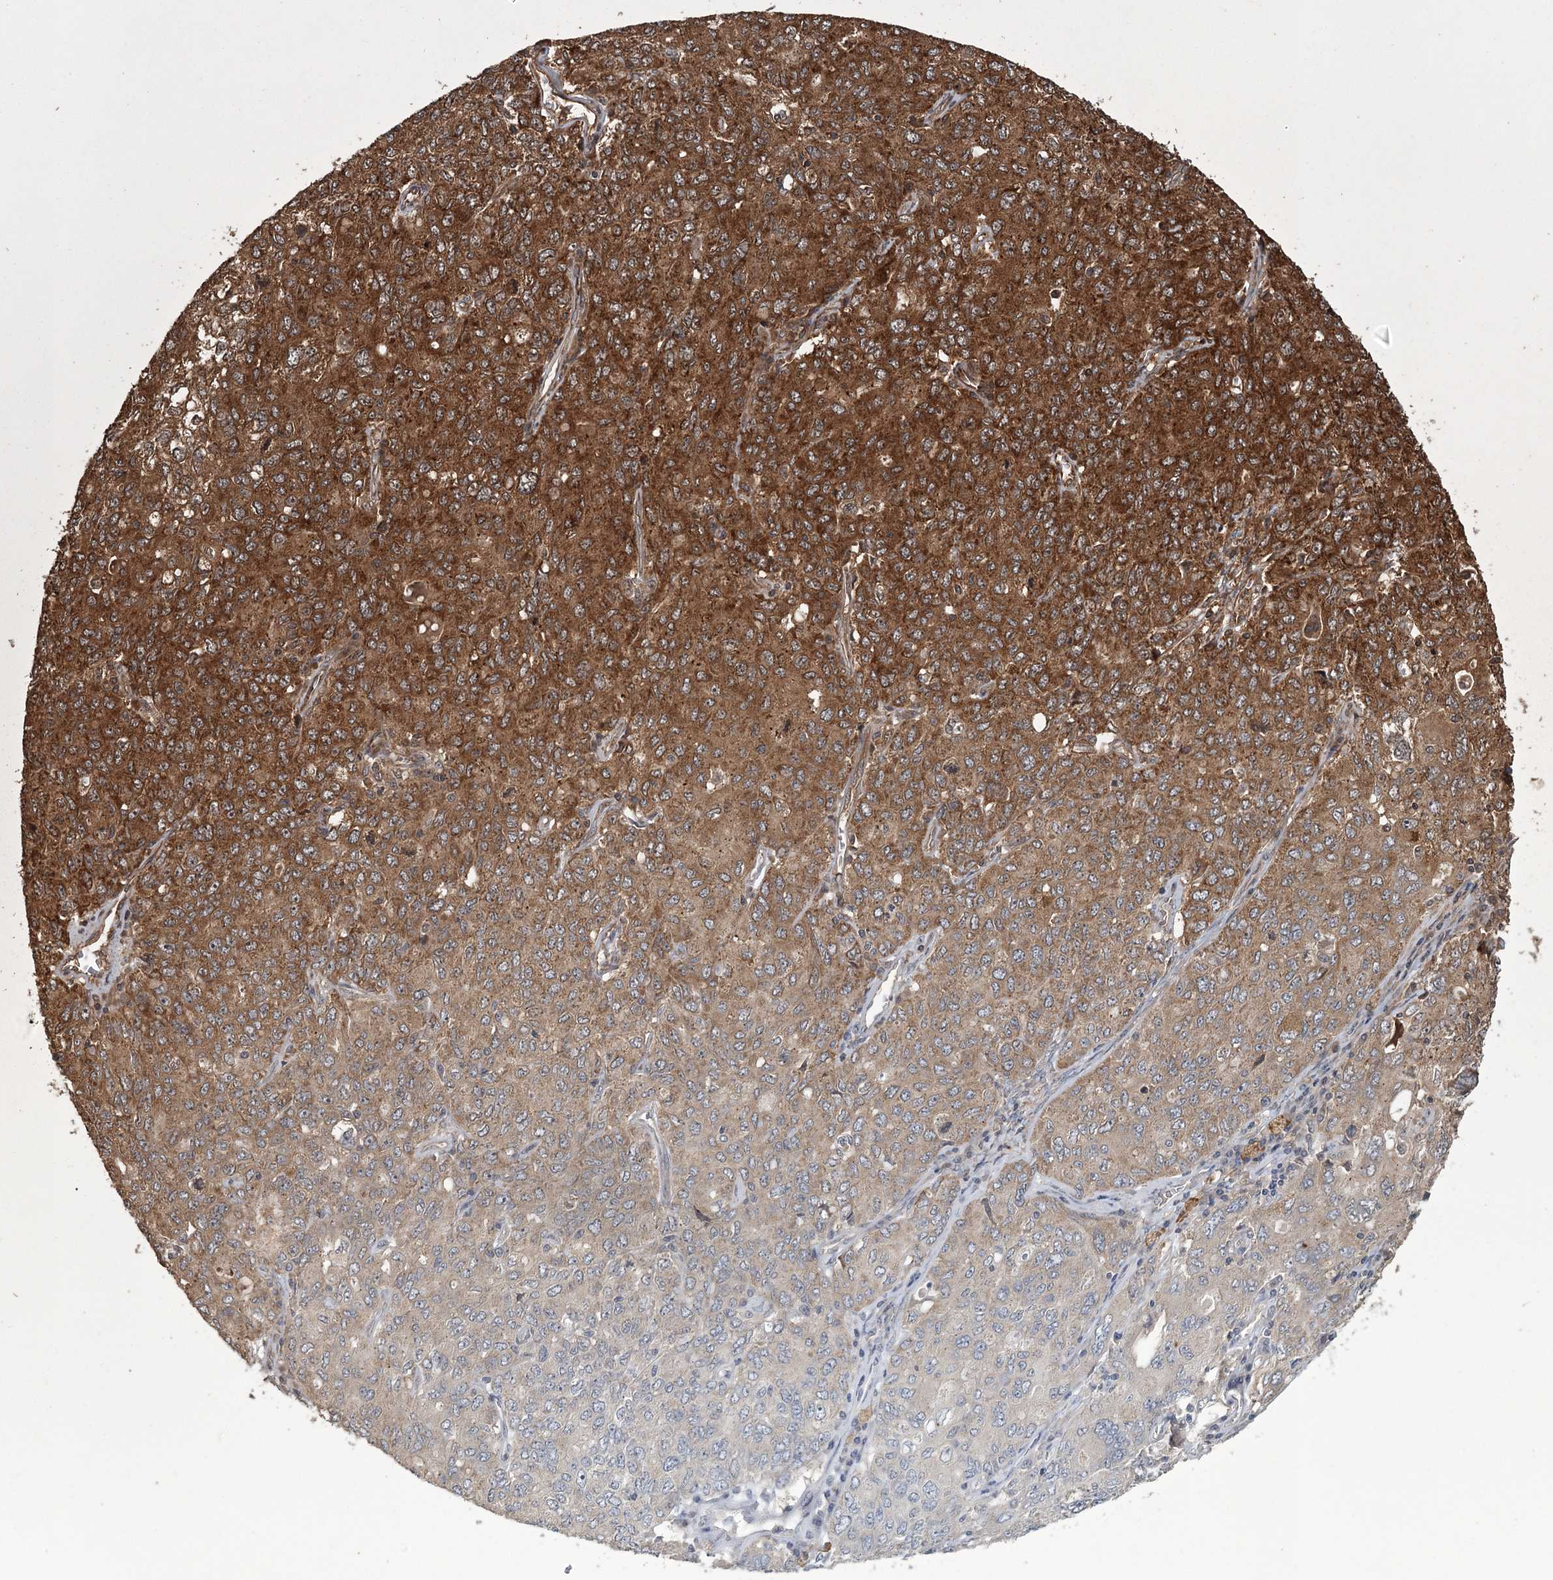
{"staining": {"intensity": "moderate", "quantity": "25%-75%", "location": "cytoplasmic/membranous"}, "tissue": "ovarian cancer", "cell_type": "Tumor cells", "image_type": "cancer", "snomed": [{"axis": "morphology", "description": "Carcinoma, endometroid"}, {"axis": "topography", "description": "Ovary"}], "caption": "This is an image of IHC staining of ovarian cancer (endometroid carcinoma), which shows moderate expression in the cytoplasmic/membranous of tumor cells.", "gene": "RPAP3", "patient": {"sex": "female", "age": 62}}